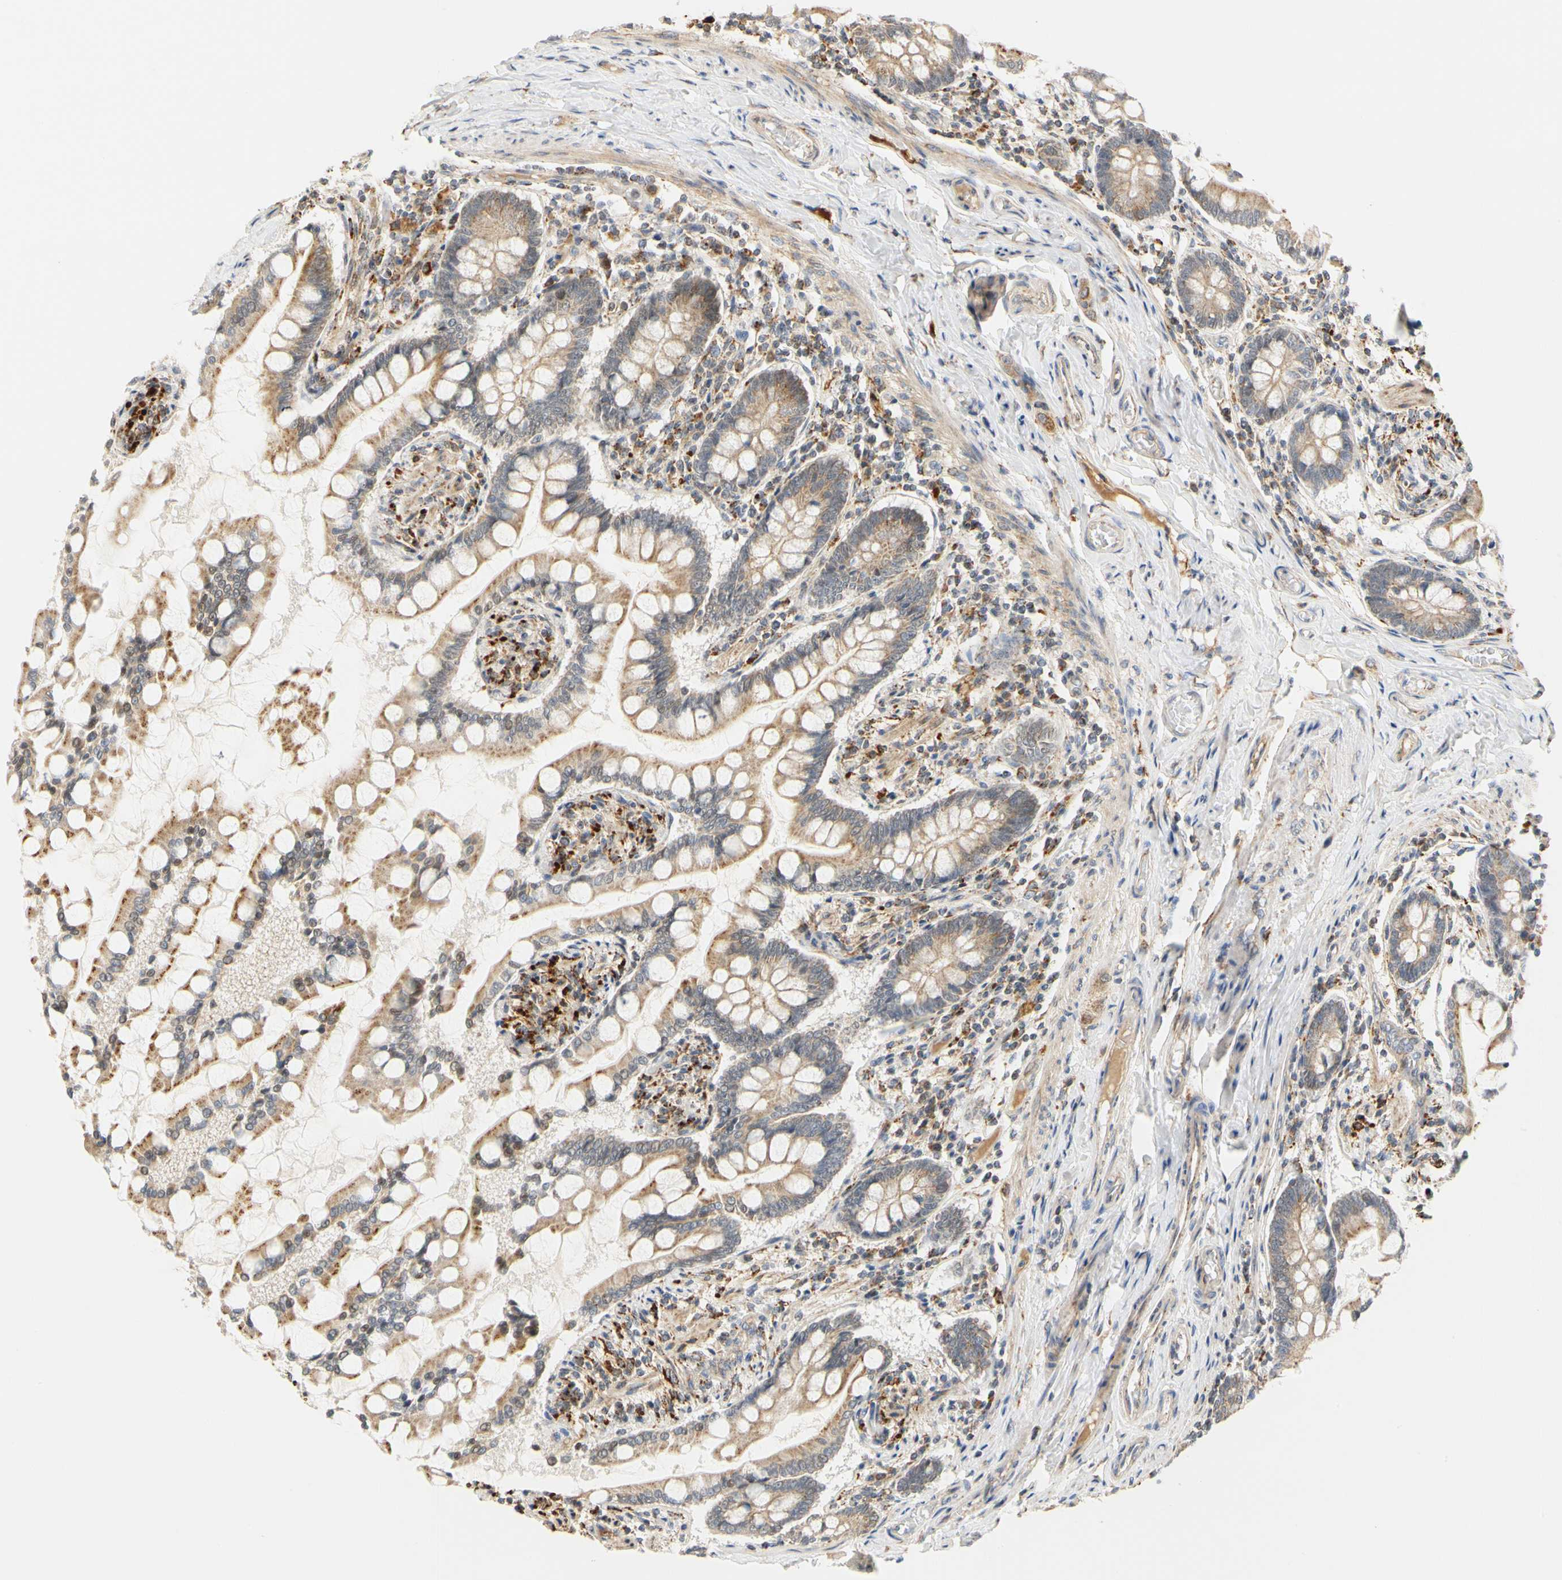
{"staining": {"intensity": "moderate", "quantity": ">75%", "location": "cytoplasmic/membranous"}, "tissue": "small intestine", "cell_type": "Glandular cells", "image_type": "normal", "snomed": [{"axis": "morphology", "description": "Normal tissue, NOS"}, {"axis": "topography", "description": "Small intestine"}], "caption": "A brown stain highlights moderate cytoplasmic/membranous expression of a protein in glandular cells of unremarkable human small intestine. (DAB IHC with brightfield microscopy, high magnification).", "gene": "SFXN3", "patient": {"sex": "male", "age": 41}}